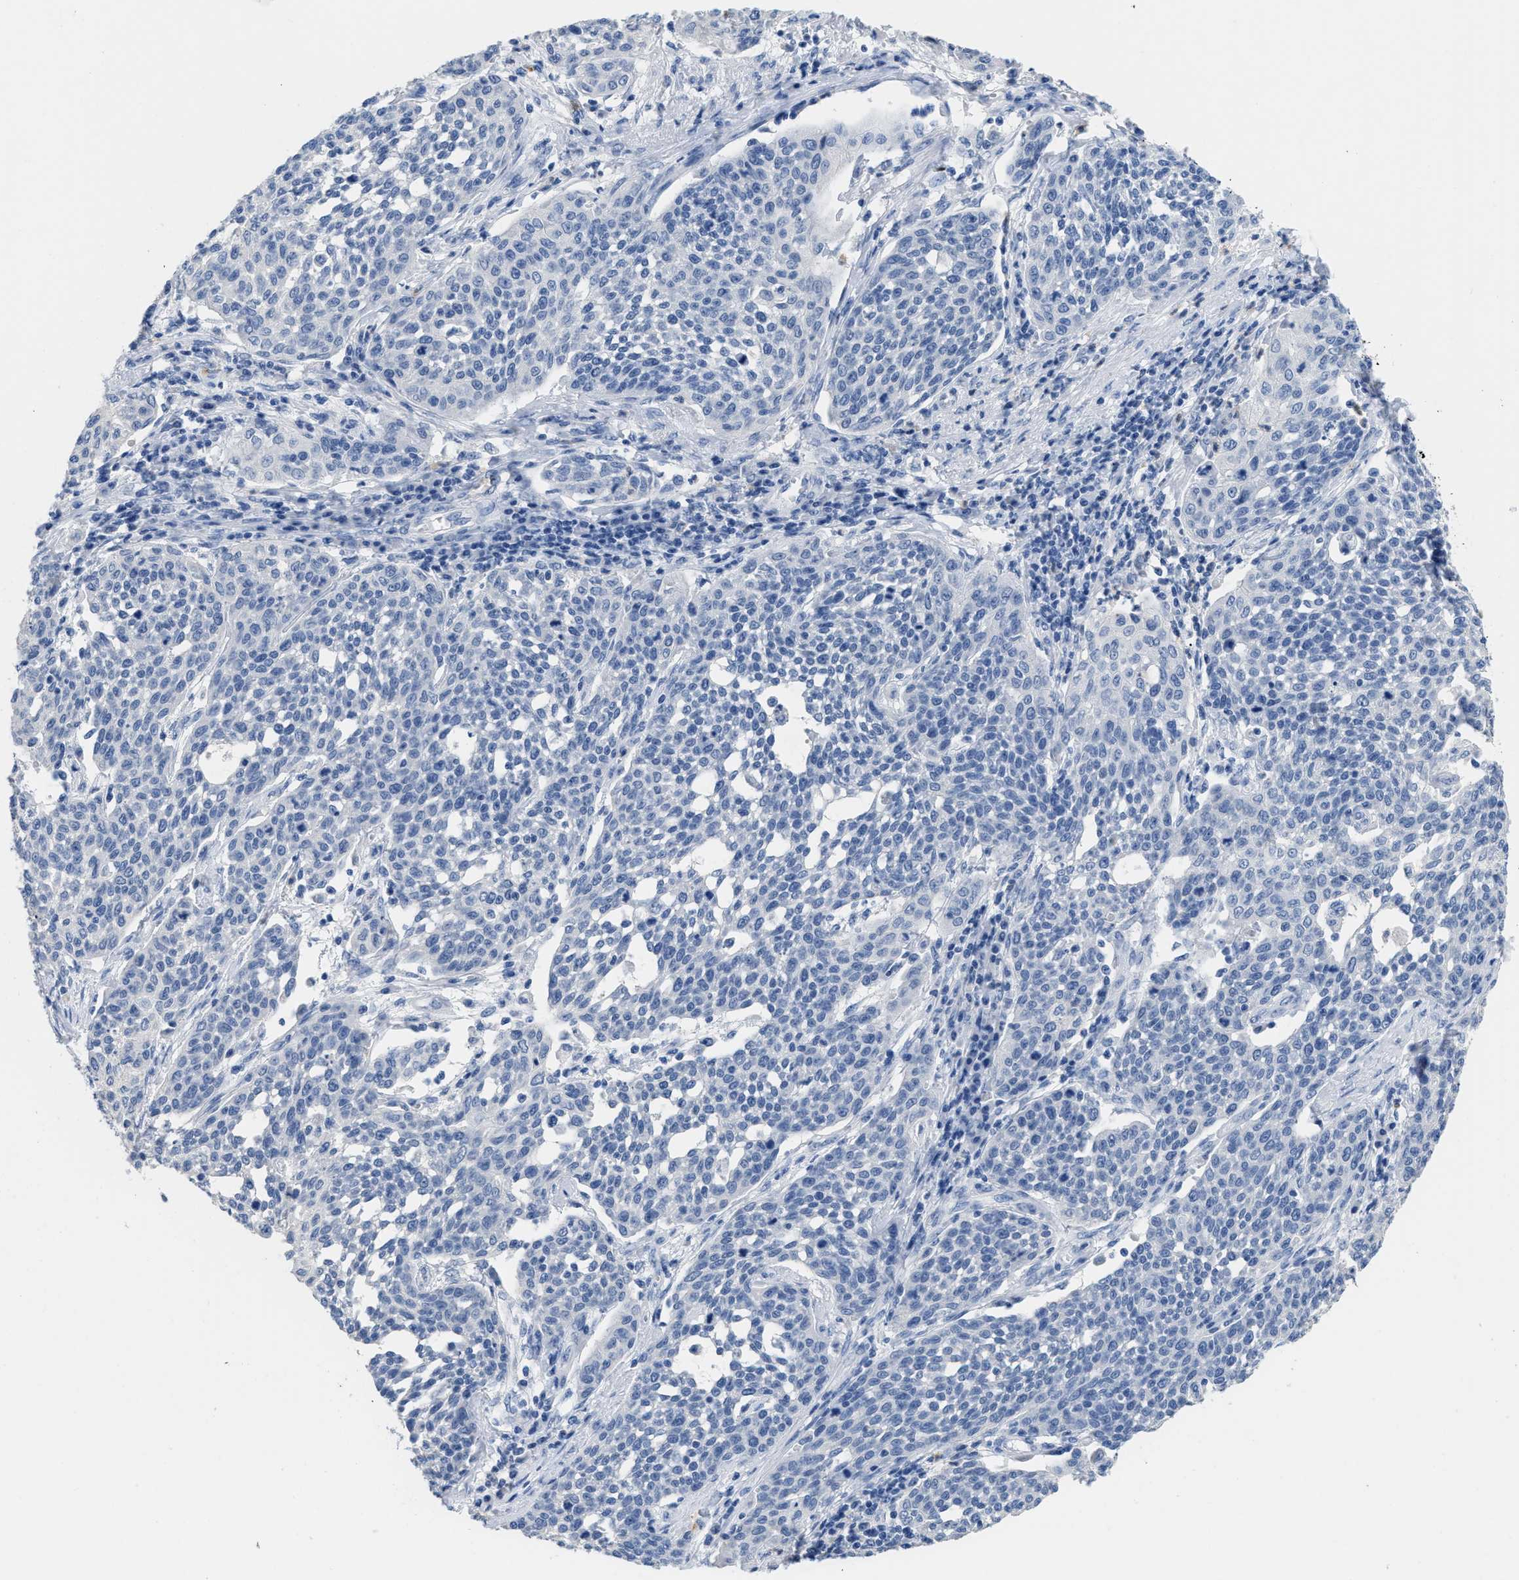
{"staining": {"intensity": "negative", "quantity": "none", "location": "none"}, "tissue": "cervical cancer", "cell_type": "Tumor cells", "image_type": "cancer", "snomed": [{"axis": "morphology", "description": "Squamous cell carcinoma, NOS"}, {"axis": "topography", "description": "Cervix"}], "caption": "The immunohistochemistry photomicrograph has no significant staining in tumor cells of cervical cancer tissue.", "gene": "CR1", "patient": {"sex": "female", "age": 34}}